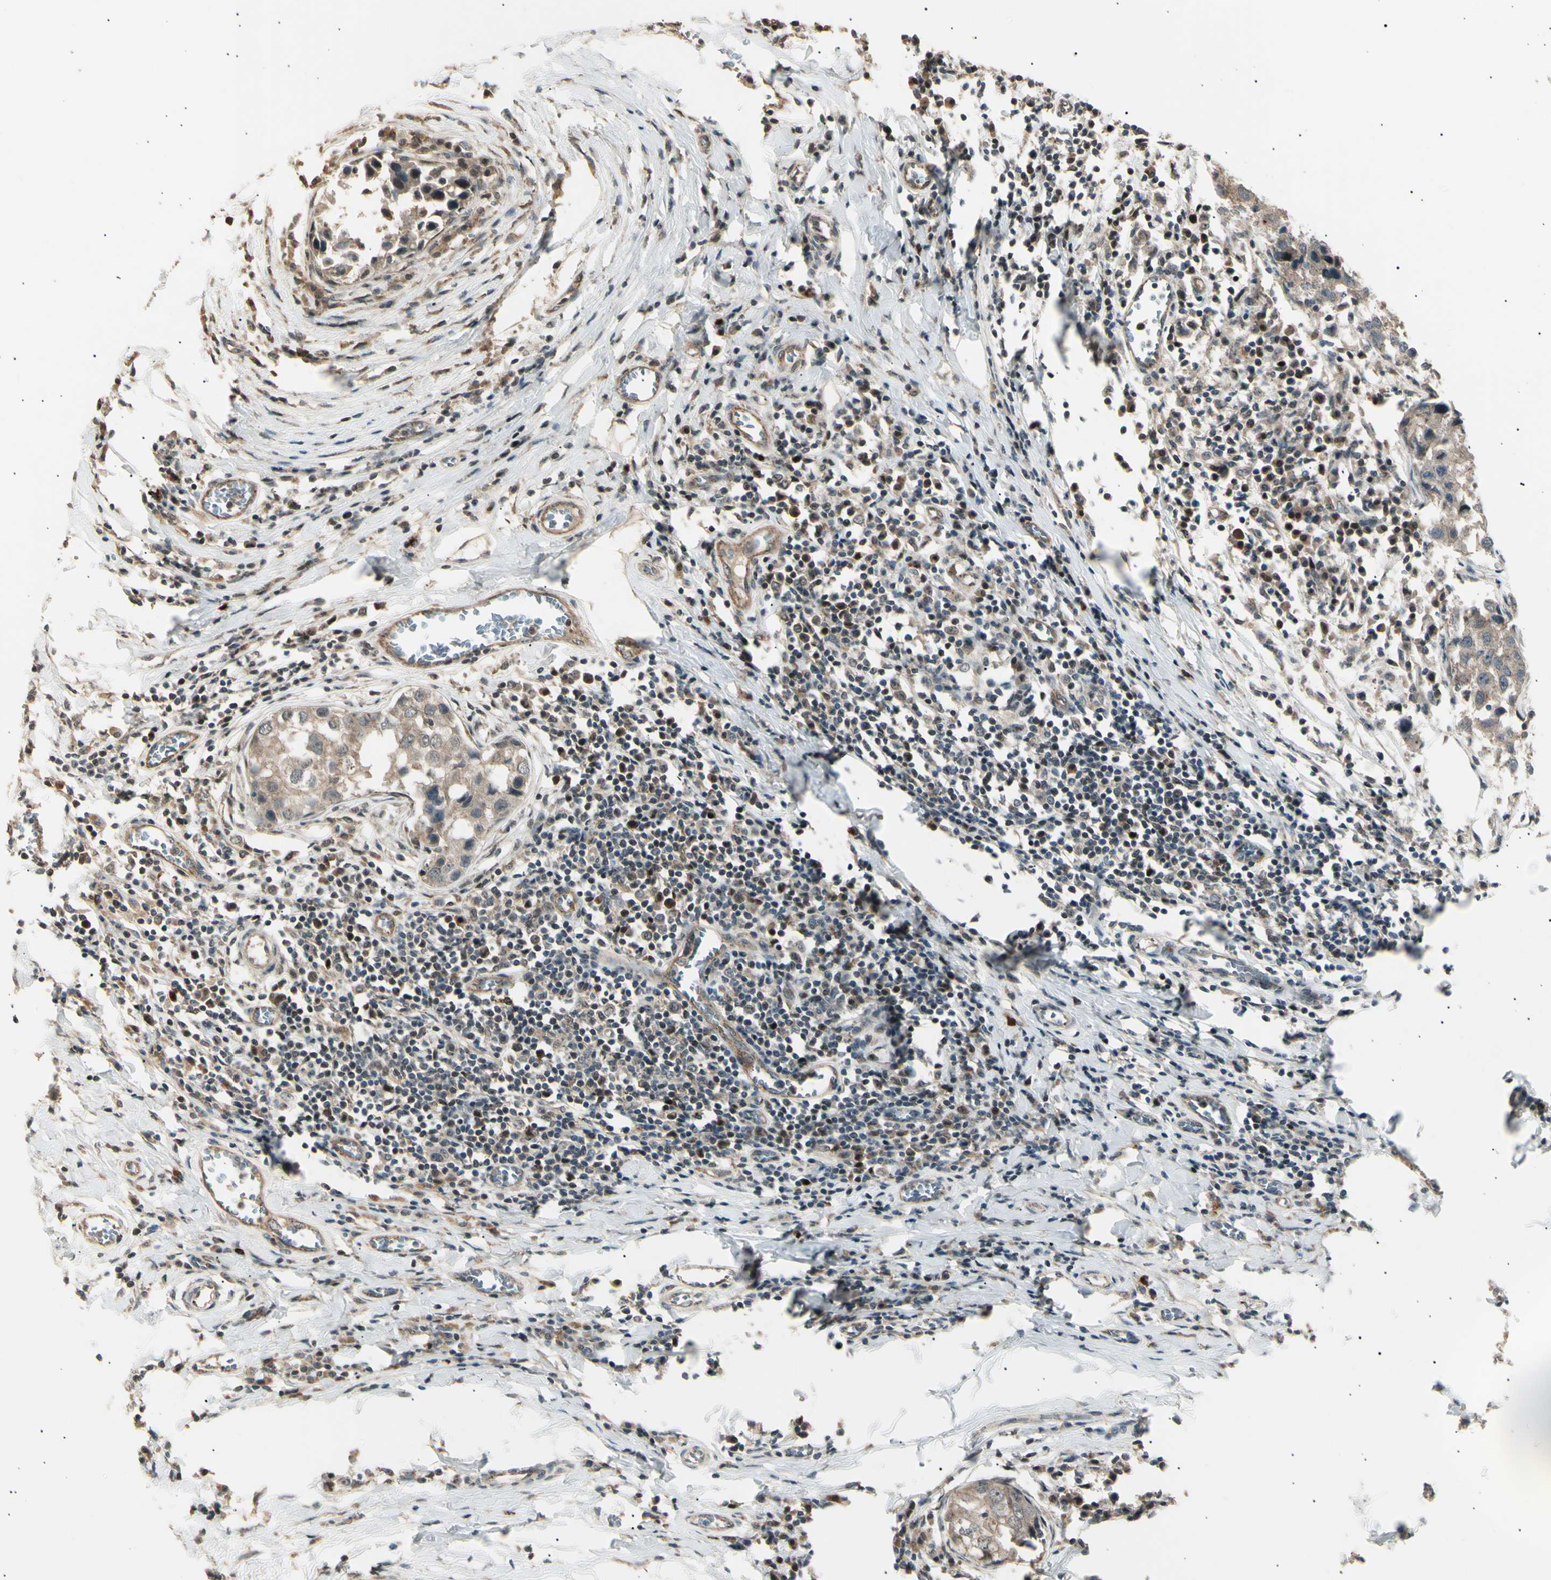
{"staining": {"intensity": "weak", "quantity": ">75%", "location": "cytoplasmic/membranous"}, "tissue": "breast cancer", "cell_type": "Tumor cells", "image_type": "cancer", "snomed": [{"axis": "morphology", "description": "Duct carcinoma"}, {"axis": "topography", "description": "Breast"}], "caption": "Immunohistochemical staining of human breast cancer (invasive ductal carcinoma) shows weak cytoplasmic/membranous protein positivity in approximately >75% of tumor cells. Nuclei are stained in blue.", "gene": "NUAK2", "patient": {"sex": "female", "age": 27}}